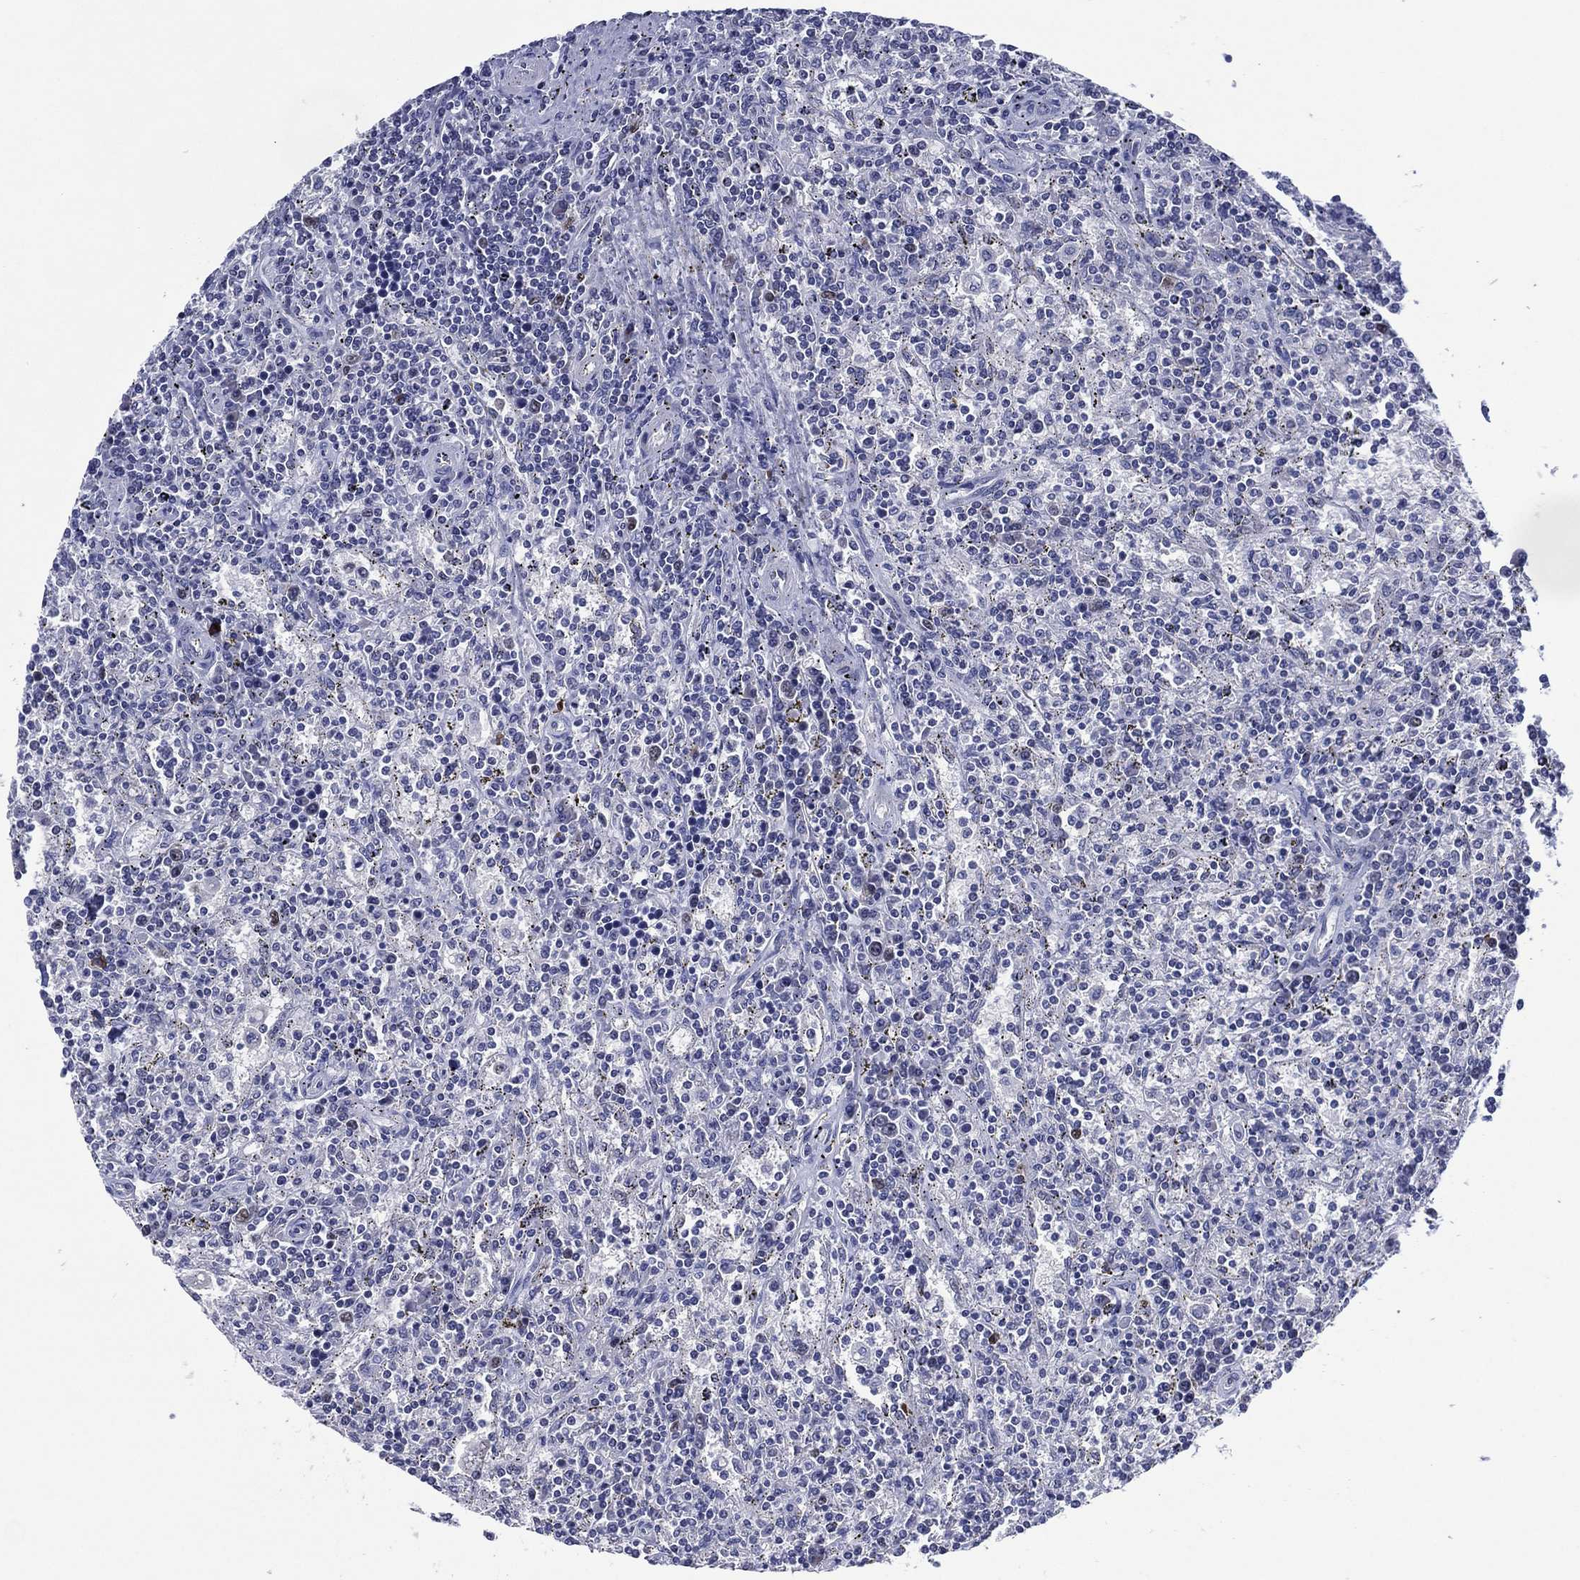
{"staining": {"intensity": "negative", "quantity": "none", "location": "none"}, "tissue": "lymphoma", "cell_type": "Tumor cells", "image_type": "cancer", "snomed": [{"axis": "morphology", "description": "Malignant lymphoma, non-Hodgkin's type, Low grade"}, {"axis": "topography", "description": "Spleen"}], "caption": "High magnification brightfield microscopy of malignant lymphoma, non-Hodgkin's type (low-grade) stained with DAB (3,3'-diaminobenzidine) (brown) and counterstained with hematoxylin (blue): tumor cells show no significant expression.", "gene": "GATA6", "patient": {"sex": "male", "age": 62}}